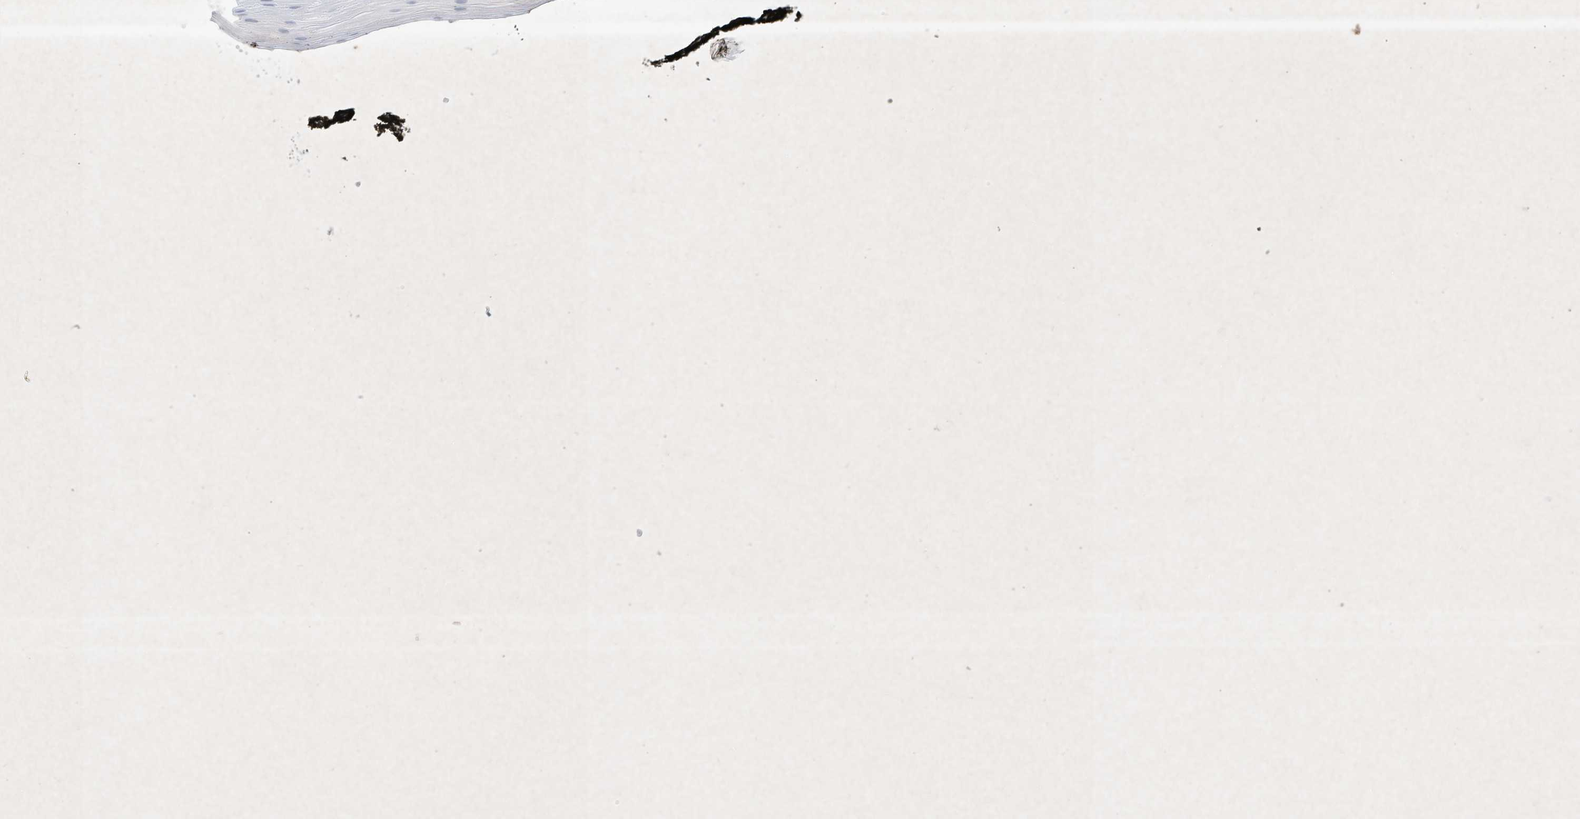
{"staining": {"intensity": "negative", "quantity": "none", "location": "none"}, "tissue": "oral mucosa", "cell_type": "Squamous epithelial cells", "image_type": "normal", "snomed": [{"axis": "morphology", "description": "Normal tissue, NOS"}, {"axis": "topography", "description": "Oral tissue"}], "caption": "This photomicrograph is of unremarkable oral mucosa stained with immunohistochemistry to label a protein in brown with the nuclei are counter-stained blue. There is no positivity in squamous epithelial cells.", "gene": "HTR5A", "patient": {"sex": "male", "age": 74}}